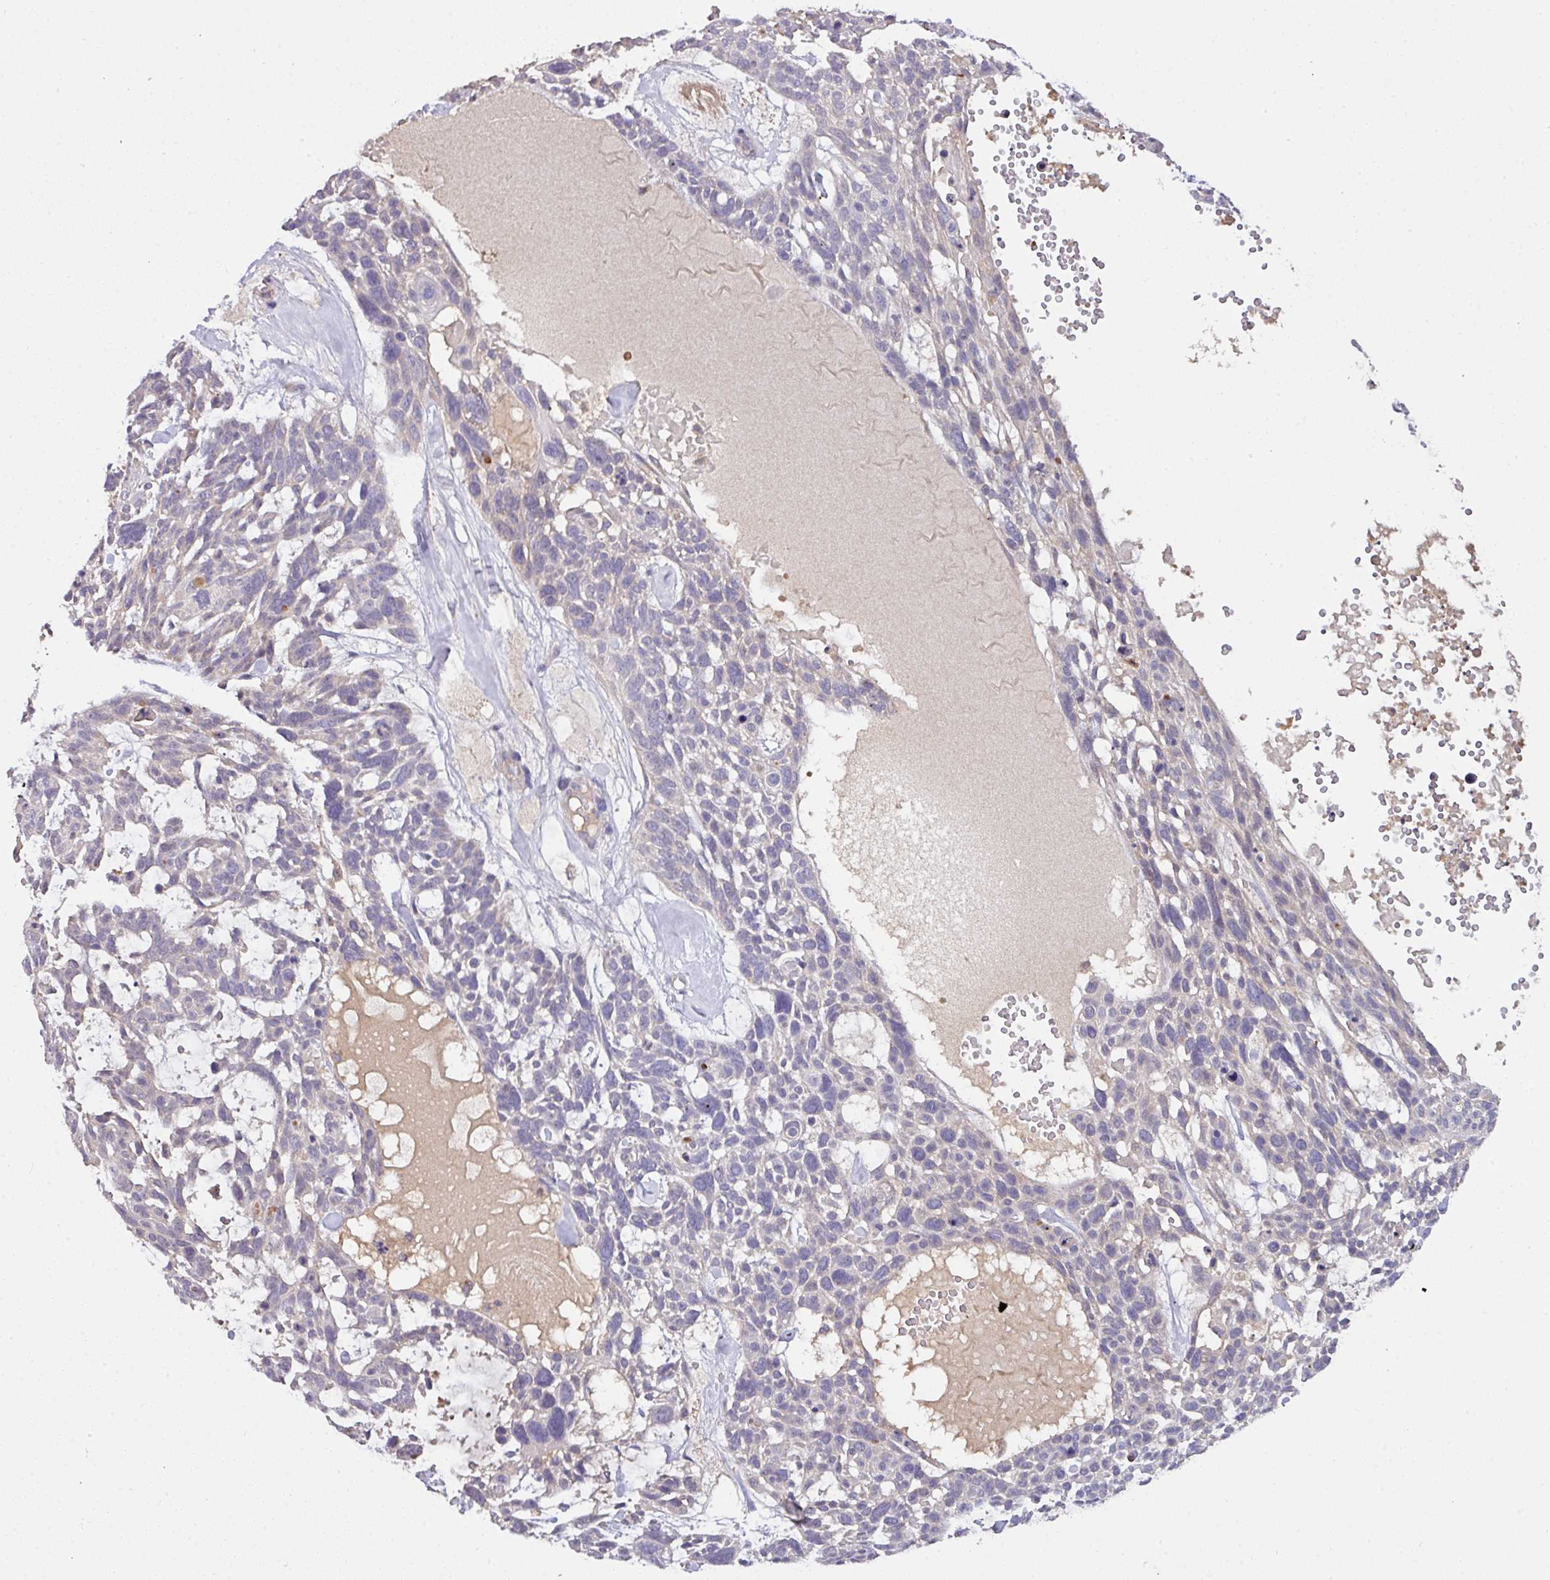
{"staining": {"intensity": "negative", "quantity": "none", "location": "none"}, "tissue": "skin cancer", "cell_type": "Tumor cells", "image_type": "cancer", "snomed": [{"axis": "morphology", "description": "Basal cell carcinoma"}, {"axis": "topography", "description": "Skin"}], "caption": "IHC of skin basal cell carcinoma displays no positivity in tumor cells.", "gene": "AEBP2", "patient": {"sex": "male", "age": 88}}